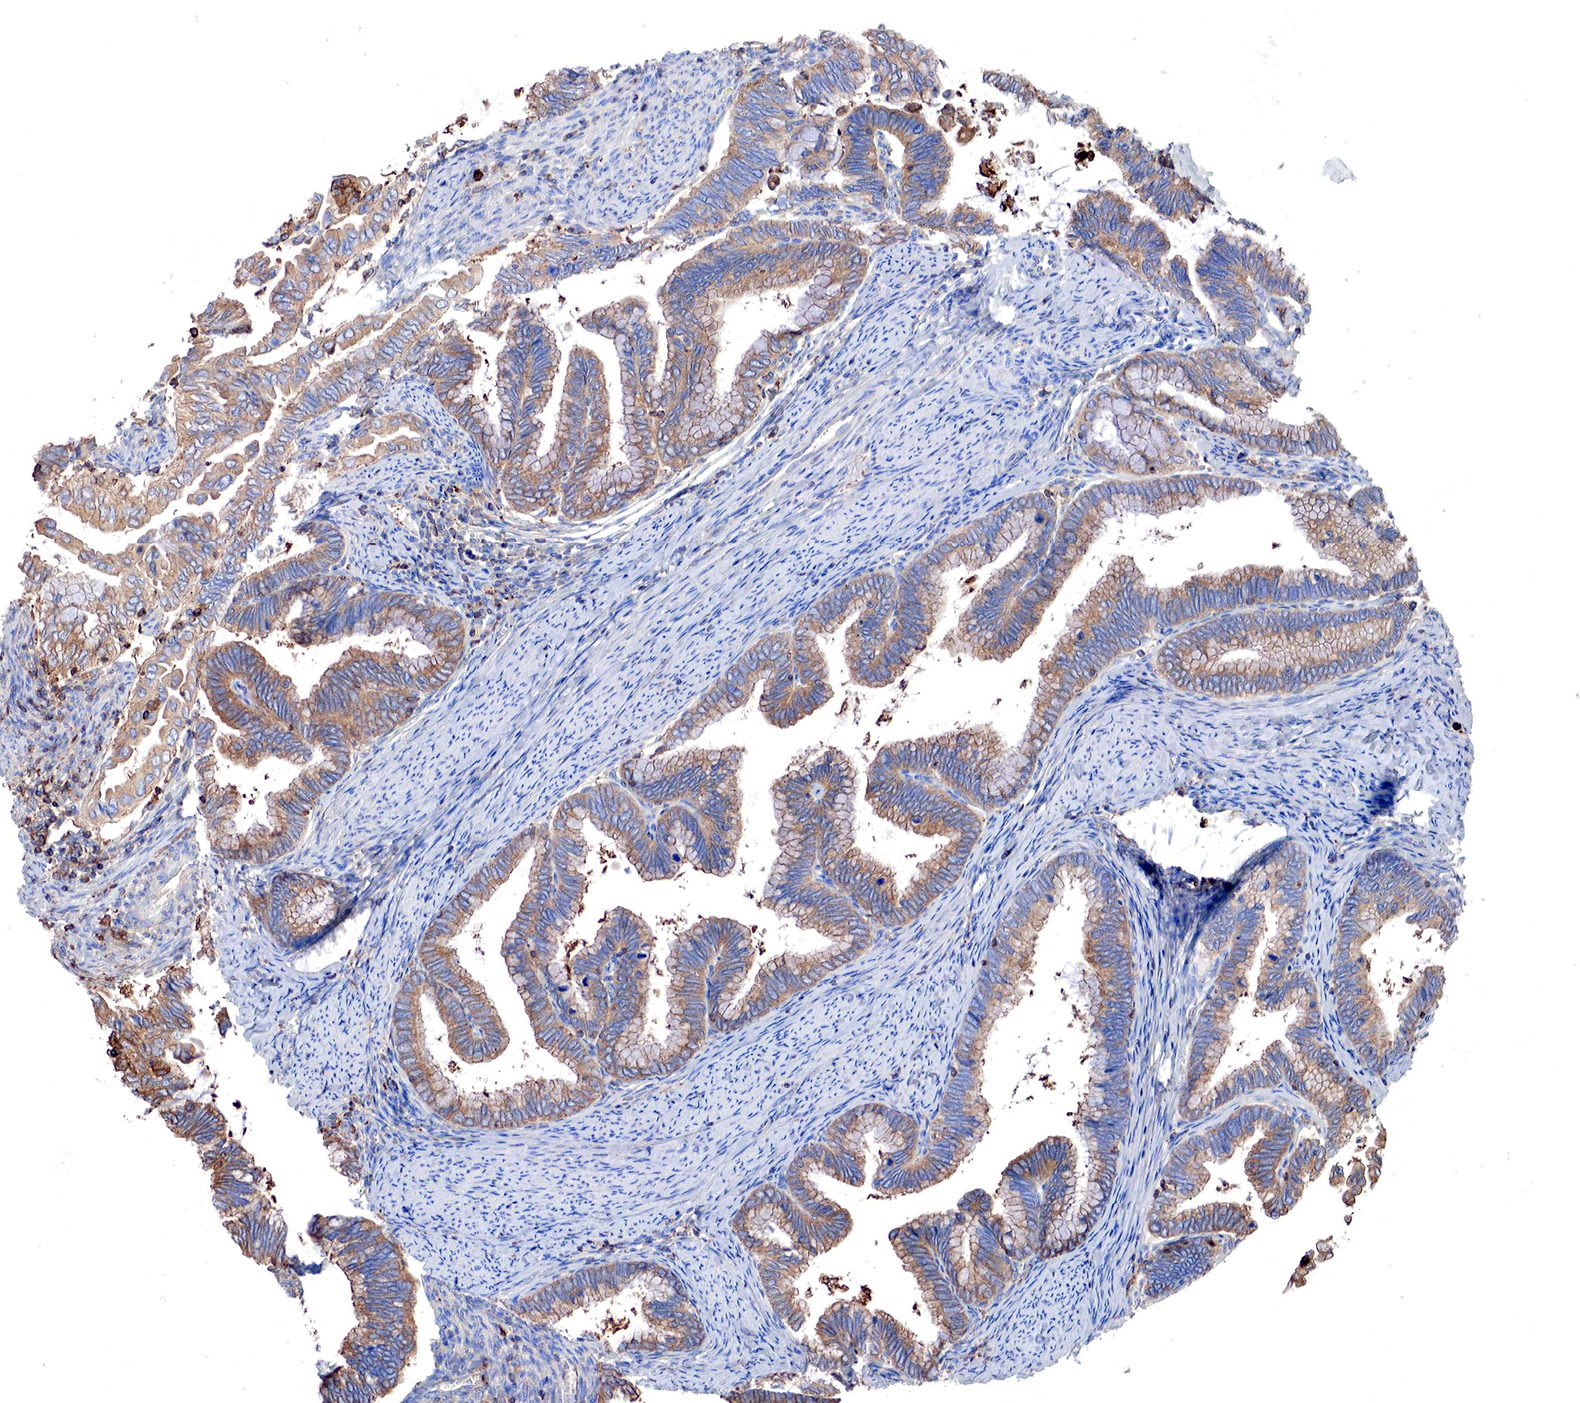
{"staining": {"intensity": "moderate", "quantity": ">75%", "location": "cytoplasmic/membranous"}, "tissue": "cervical cancer", "cell_type": "Tumor cells", "image_type": "cancer", "snomed": [{"axis": "morphology", "description": "Adenocarcinoma, NOS"}, {"axis": "topography", "description": "Cervix"}], "caption": "Adenocarcinoma (cervical) stained with IHC exhibits moderate cytoplasmic/membranous positivity in approximately >75% of tumor cells.", "gene": "G6PD", "patient": {"sex": "female", "age": 49}}